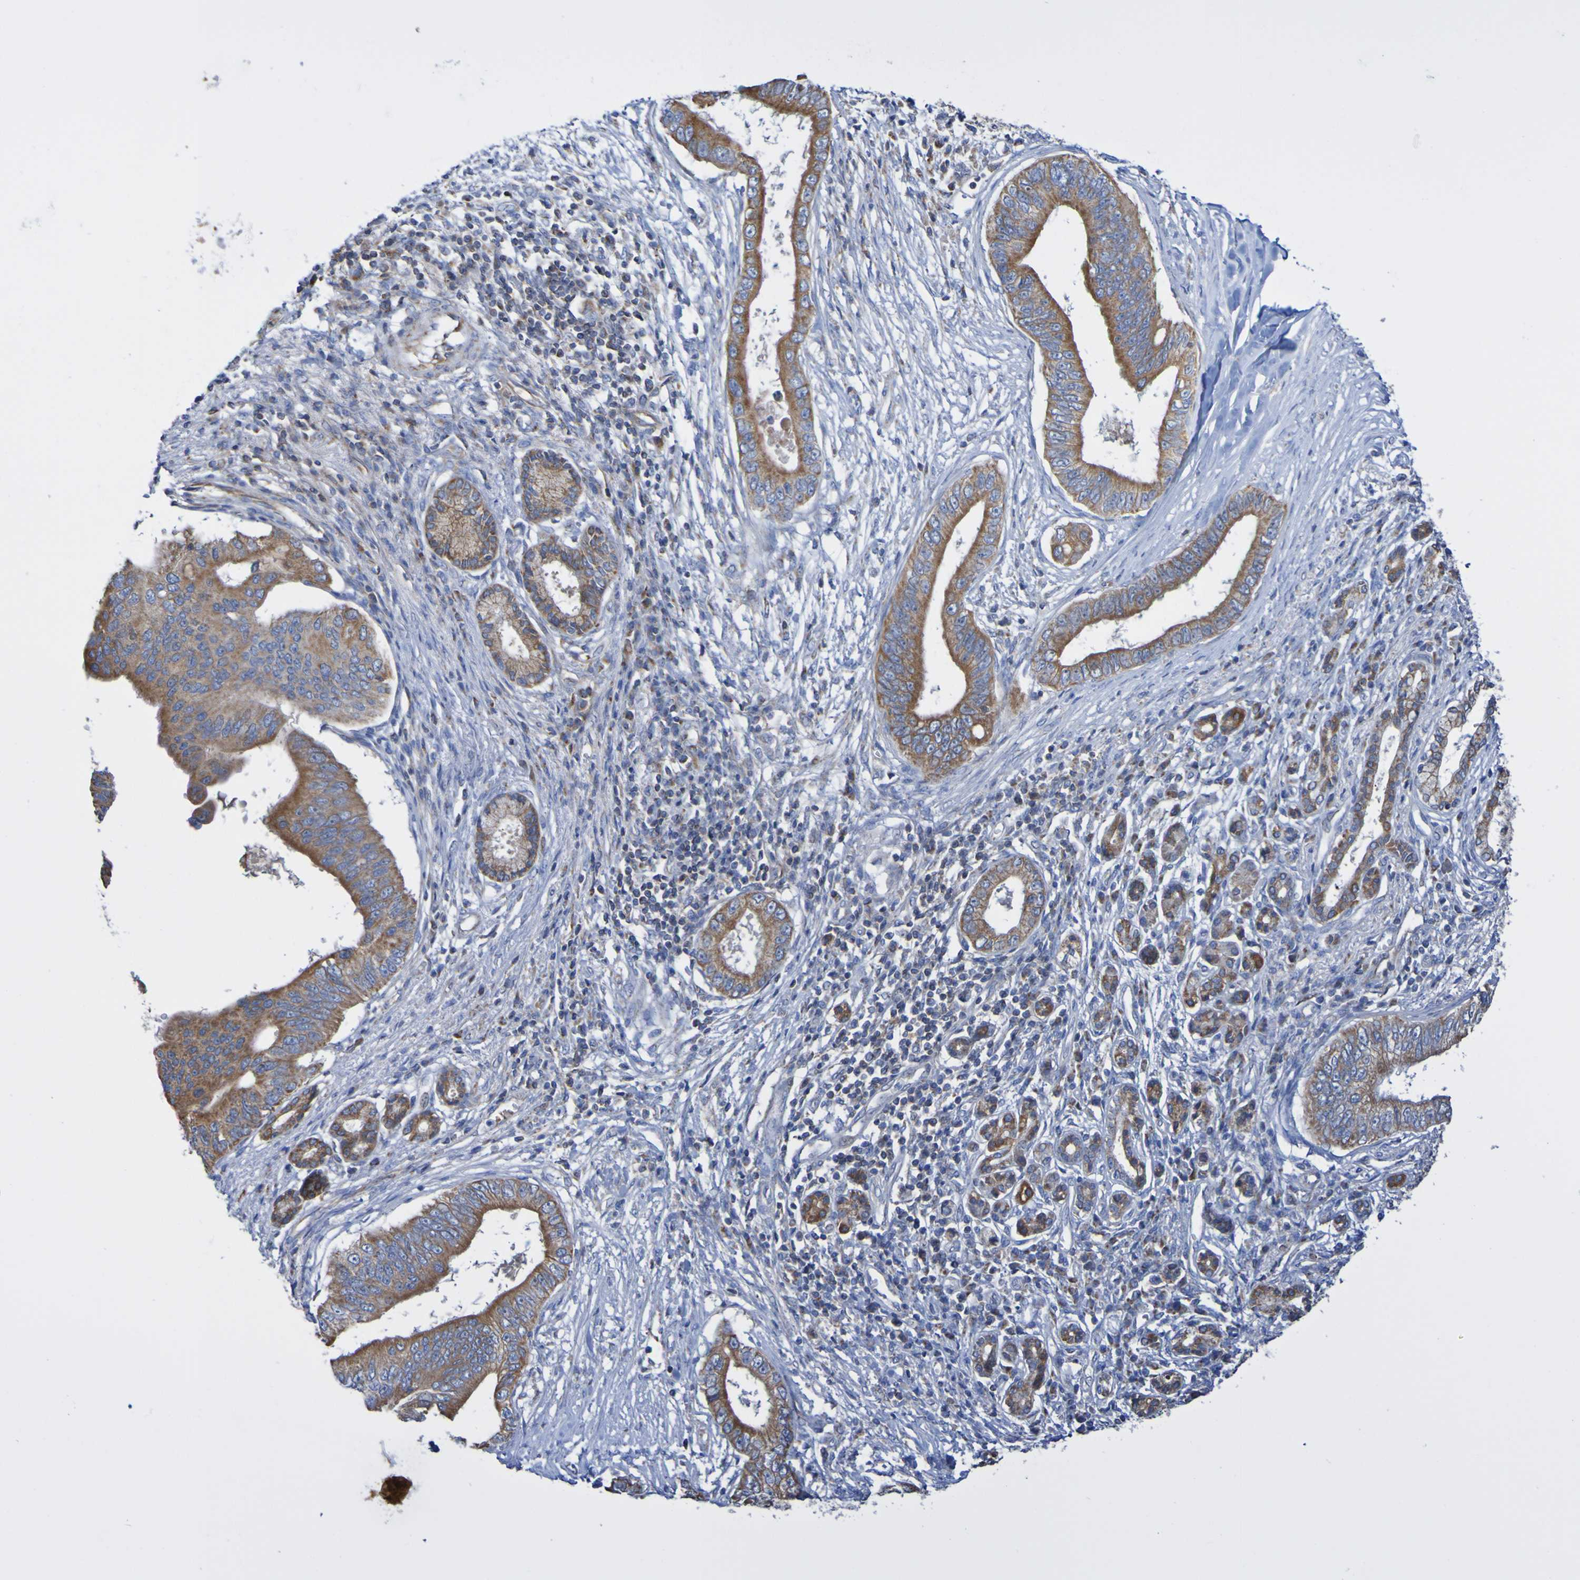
{"staining": {"intensity": "moderate", "quantity": ">75%", "location": "cytoplasmic/membranous"}, "tissue": "pancreatic cancer", "cell_type": "Tumor cells", "image_type": "cancer", "snomed": [{"axis": "morphology", "description": "Adenocarcinoma, NOS"}, {"axis": "topography", "description": "Pancreas"}], "caption": "A medium amount of moderate cytoplasmic/membranous expression is present in about >75% of tumor cells in pancreatic adenocarcinoma tissue.", "gene": "CNTN2", "patient": {"sex": "male", "age": 77}}